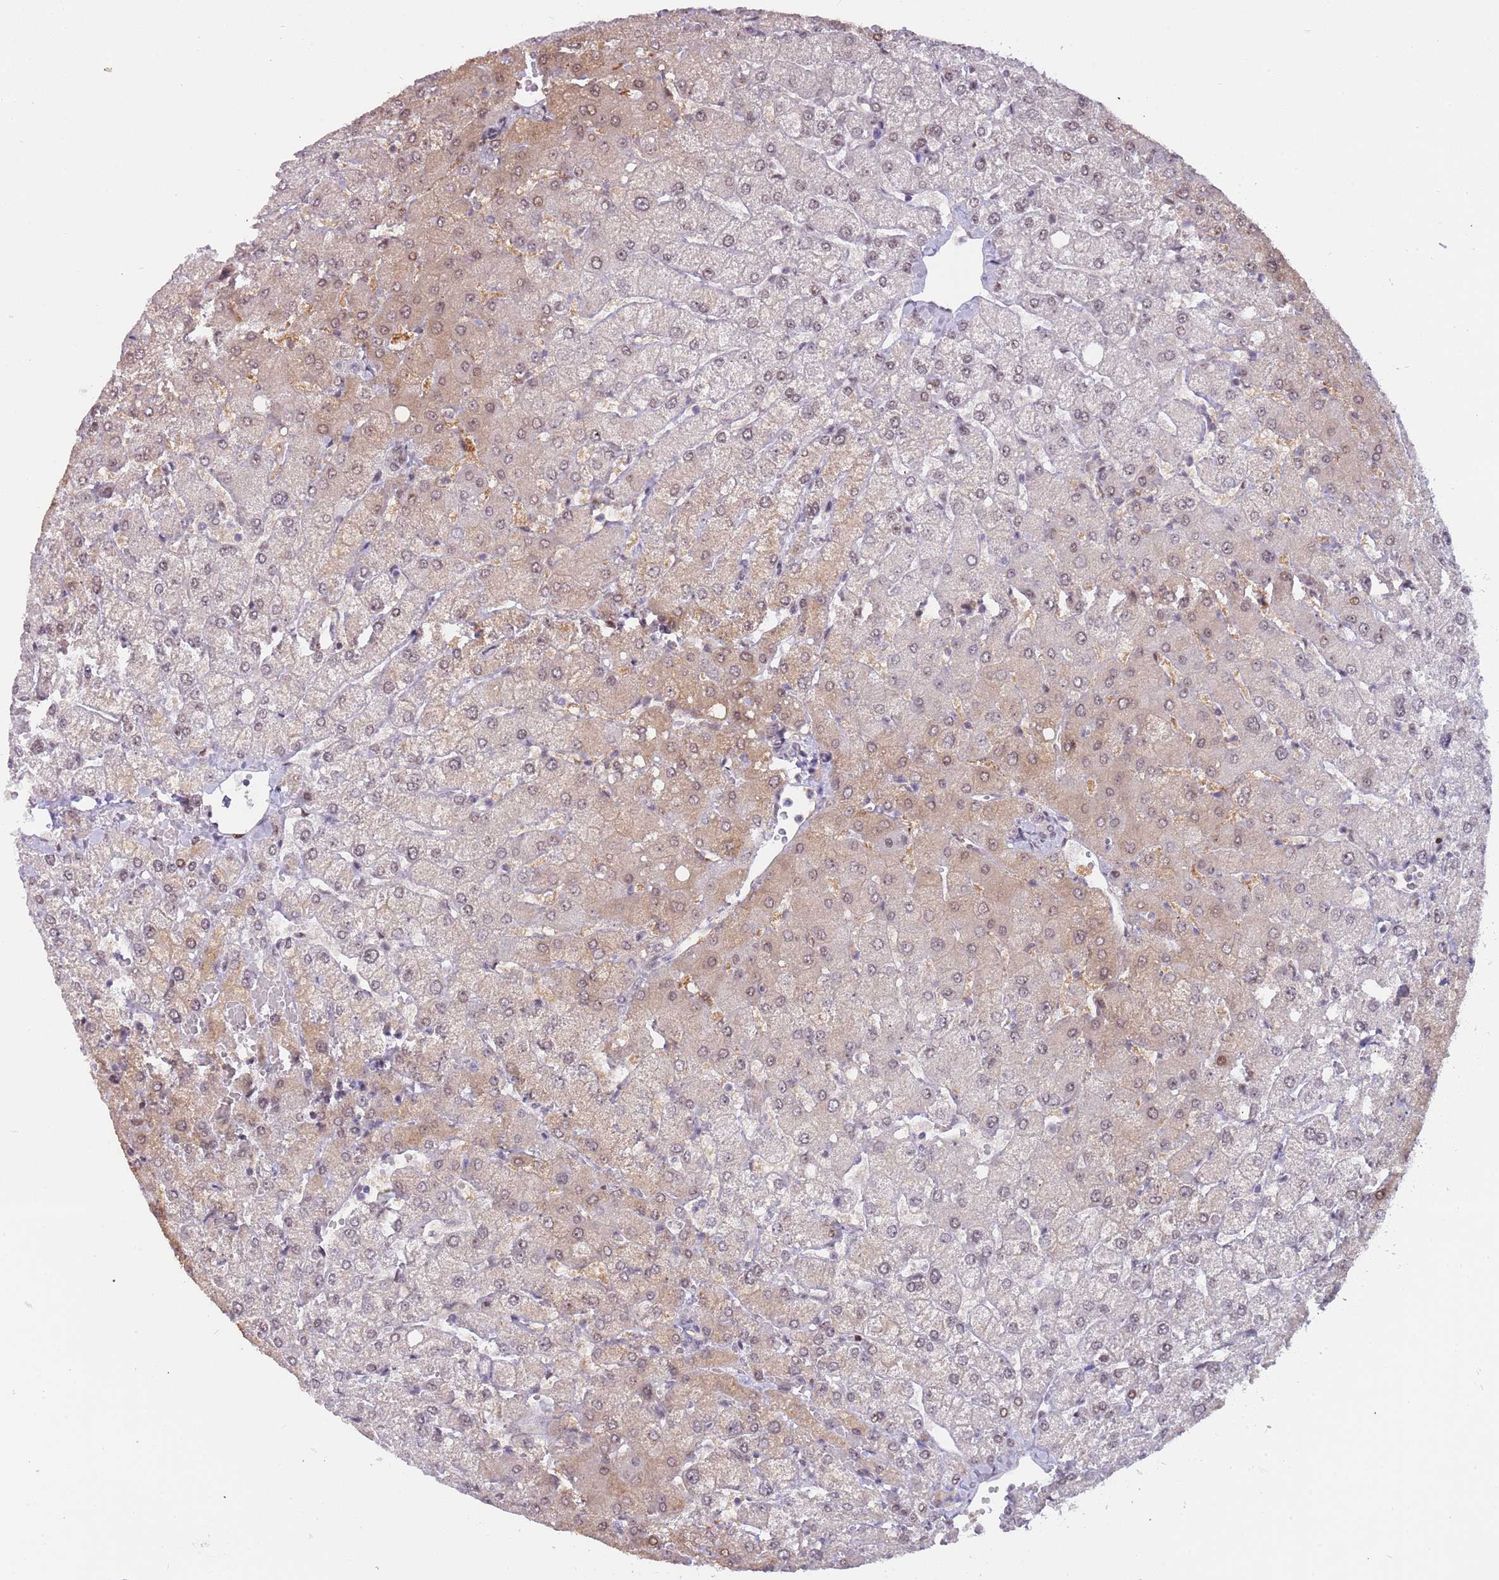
{"staining": {"intensity": "weak", "quantity": "<25%", "location": "nuclear"}, "tissue": "liver", "cell_type": "Cholangiocytes", "image_type": "normal", "snomed": [{"axis": "morphology", "description": "Normal tissue, NOS"}, {"axis": "topography", "description": "Liver"}], "caption": "This histopathology image is of benign liver stained with immunohistochemistry to label a protein in brown with the nuclei are counter-stained blue. There is no expression in cholangiocytes.", "gene": "LRMDA", "patient": {"sex": "female", "age": 54}}